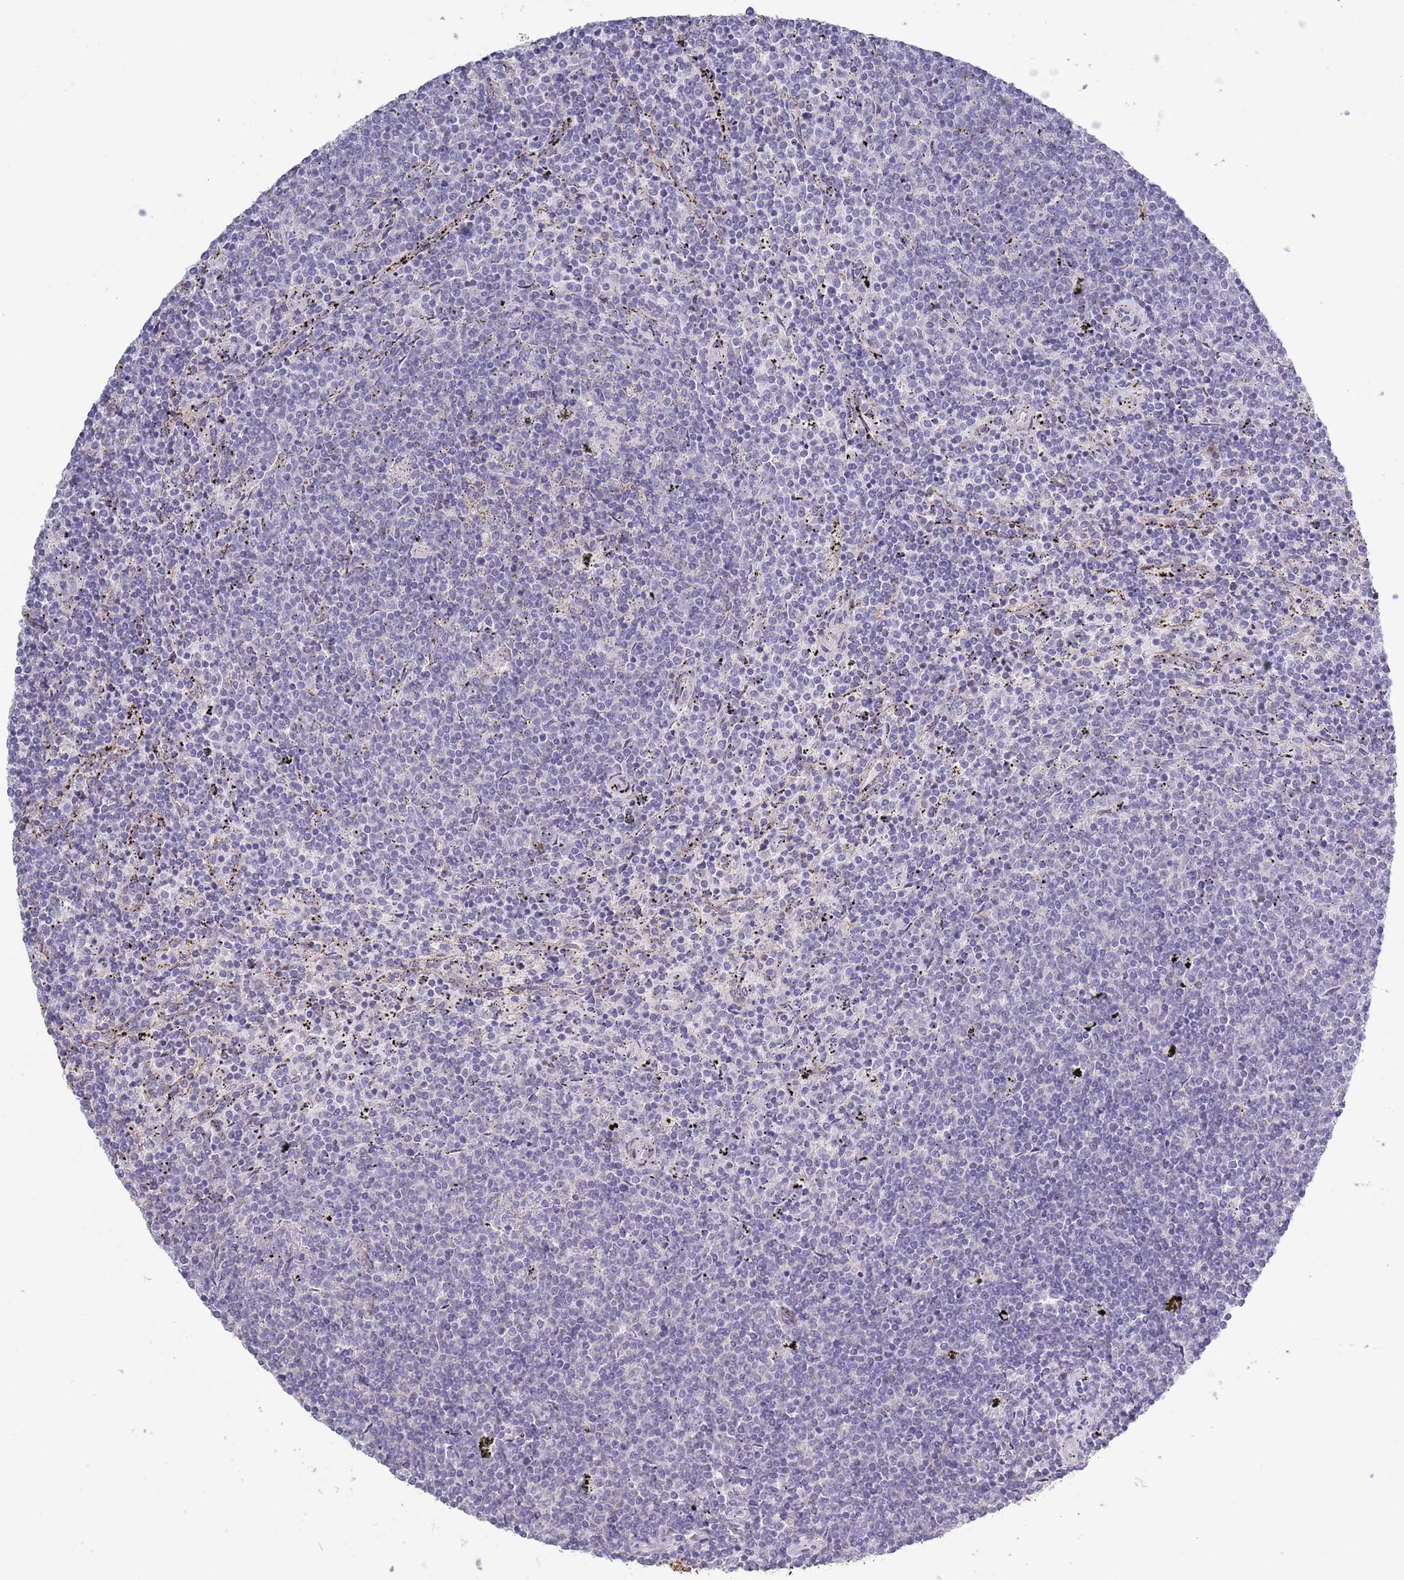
{"staining": {"intensity": "negative", "quantity": "none", "location": "none"}, "tissue": "lymphoma", "cell_type": "Tumor cells", "image_type": "cancer", "snomed": [{"axis": "morphology", "description": "Malignant lymphoma, non-Hodgkin's type, Low grade"}, {"axis": "topography", "description": "Spleen"}], "caption": "Immunohistochemical staining of malignant lymphoma, non-Hodgkin's type (low-grade) shows no significant expression in tumor cells. Brightfield microscopy of immunohistochemistry stained with DAB (3,3'-diaminobenzidine) (brown) and hematoxylin (blue), captured at high magnification.", "gene": "ACSBG1", "patient": {"sex": "female", "age": 50}}